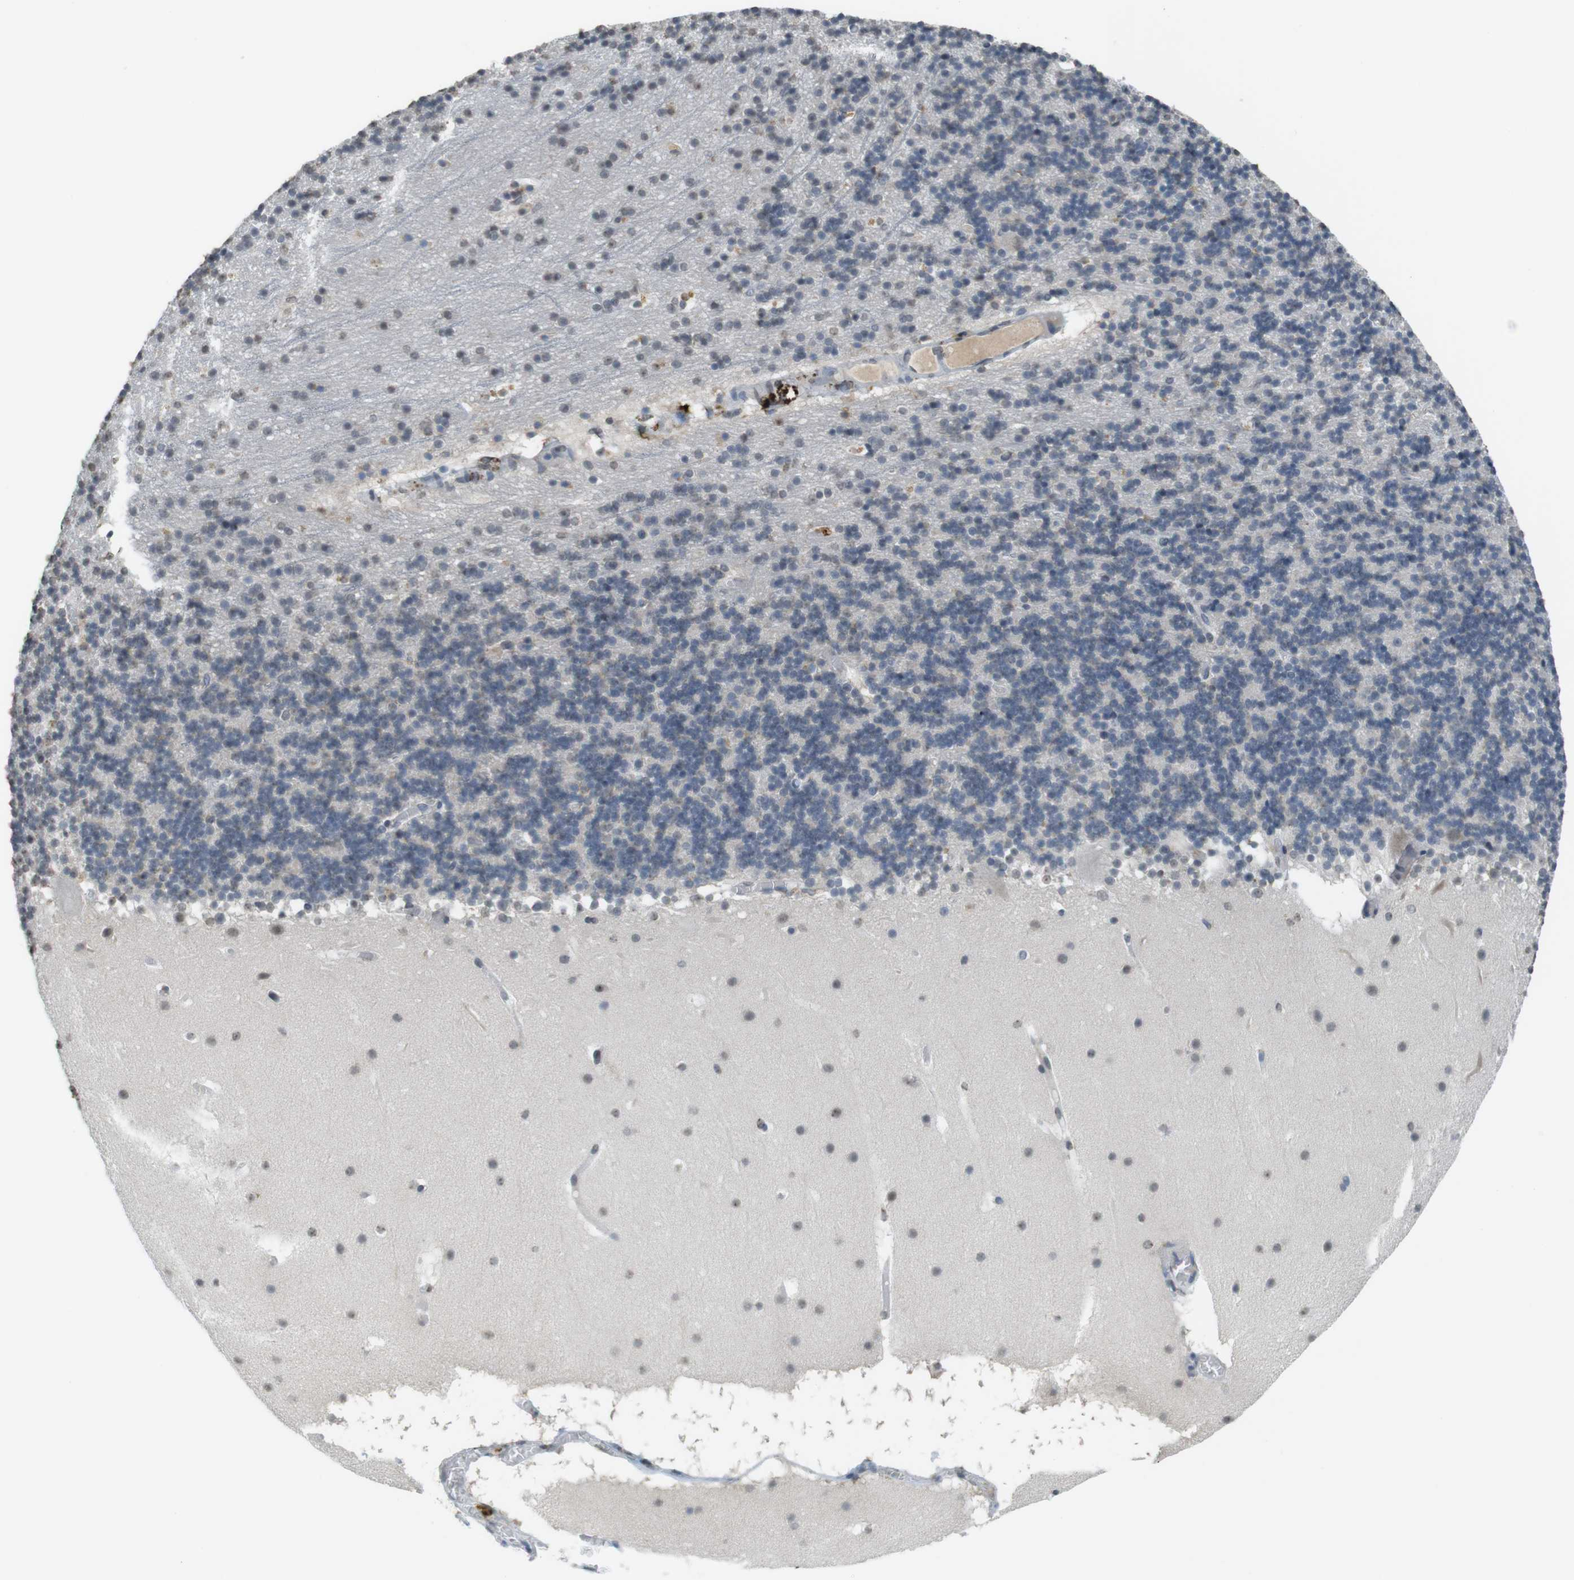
{"staining": {"intensity": "weak", "quantity": "<25%", "location": "nuclear"}, "tissue": "cerebellum", "cell_type": "Cells in granular layer", "image_type": "normal", "snomed": [{"axis": "morphology", "description": "Normal tissue, NOS"}, {"axis": "topography", "description": "Cerebellum"}], "caption": "Photomicrograph shows no protein staining in cells in granular layer of benign cerebellum.", "gene": "FZD10", "patient": {"sex": "male", "age": 45}}